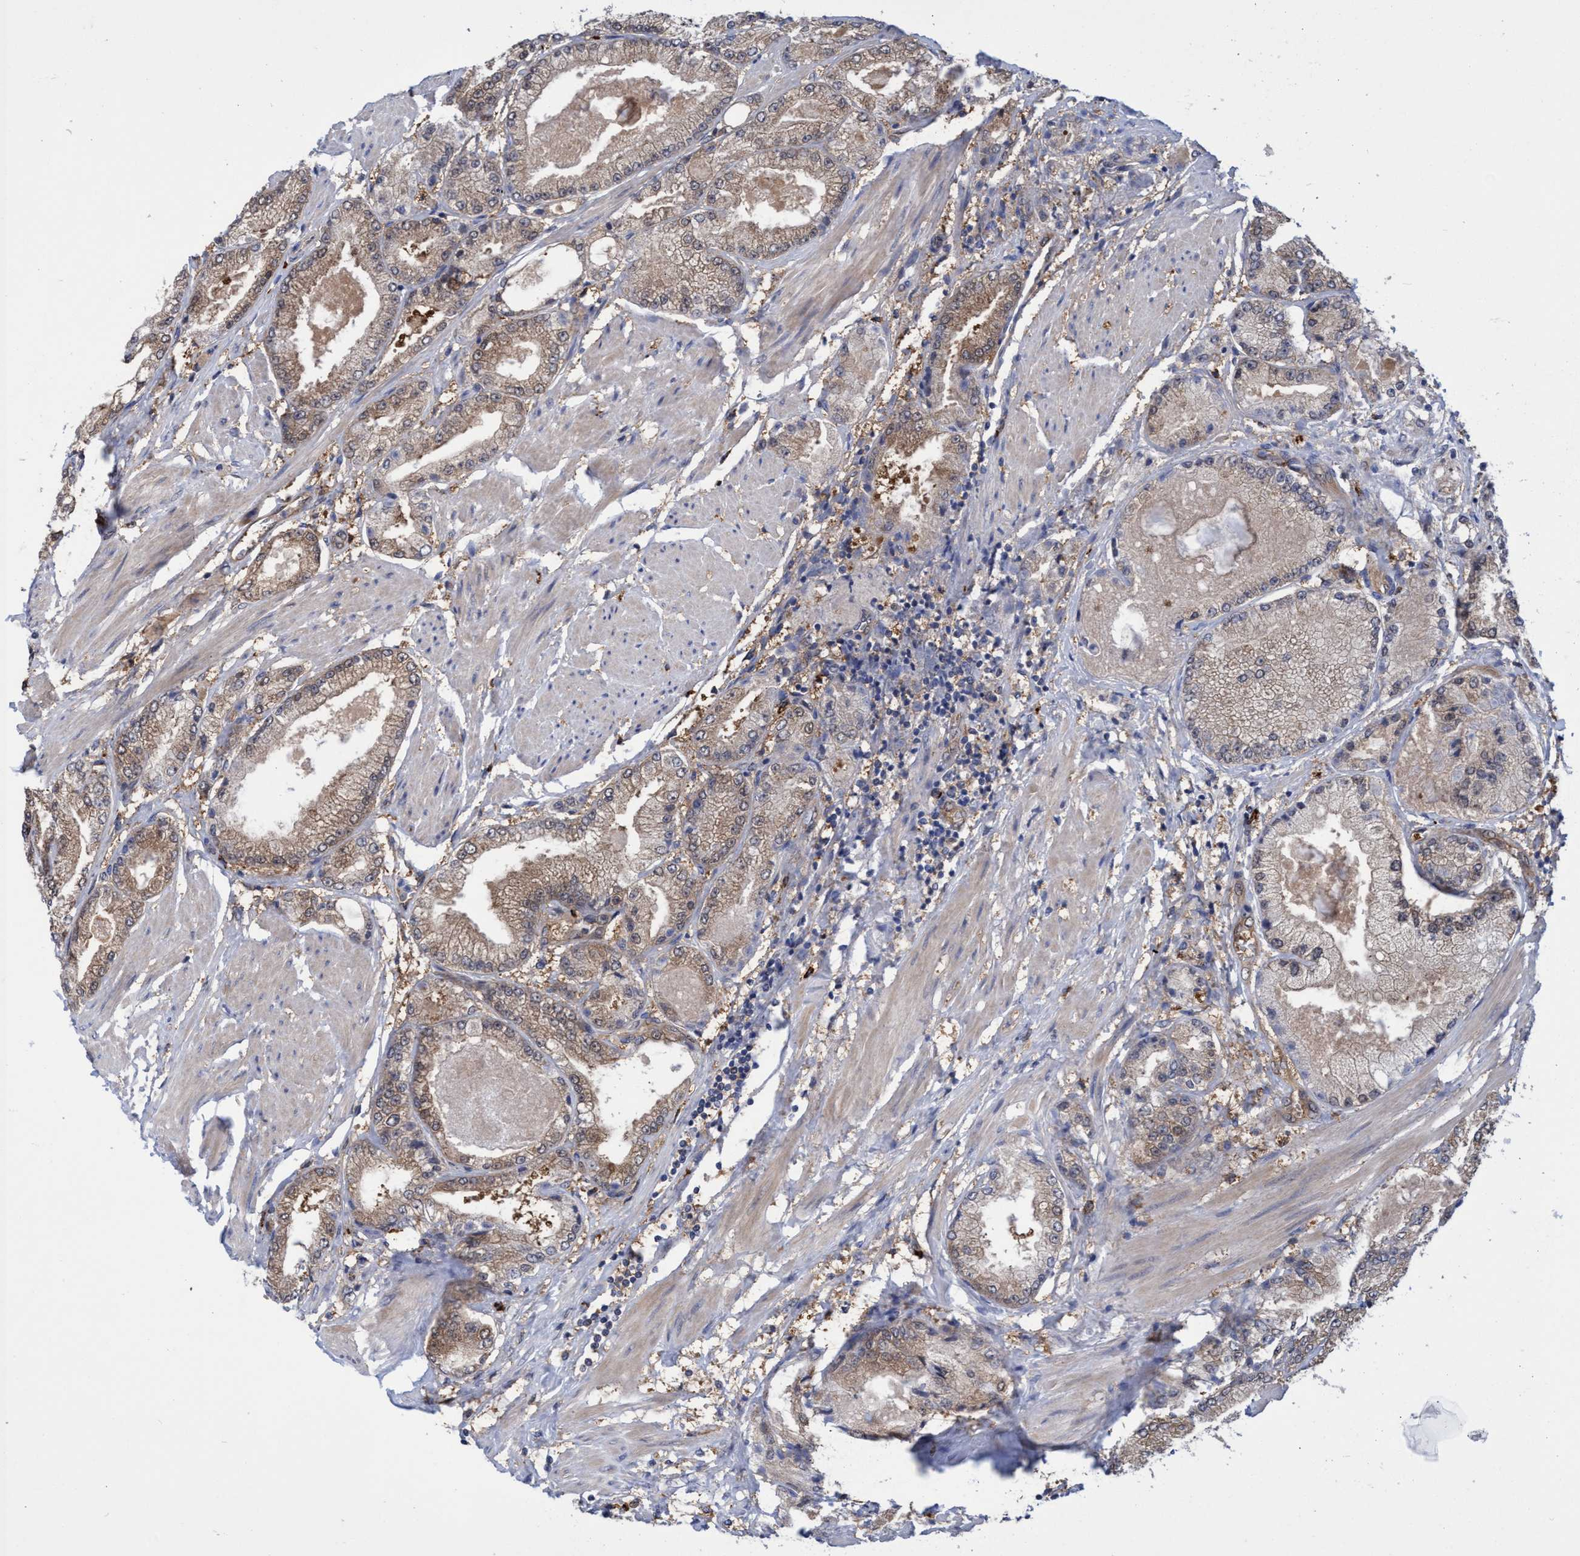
{"staining": {"intensity": "moderate", "quantity": "25%-75%", "location": "cytoplasmic/membranous"}, "tissue": "prostate cancer", "cell_type": "Tumor cells", "image_type": "cancer", "snomed": [{"axis": "morphology", "description": "Adenocarcinoma, High grade"}, {"axis": "topography", "description": "Prostate"}], "caption": "Immunohistochemistry of prostate cancer displays medium levels of moderate cytoplasmic/membranous expression in approximately 25%-75% of tumor cells.", "gene": "PNPO", "patient": {"sex": "male", "age": 50}}